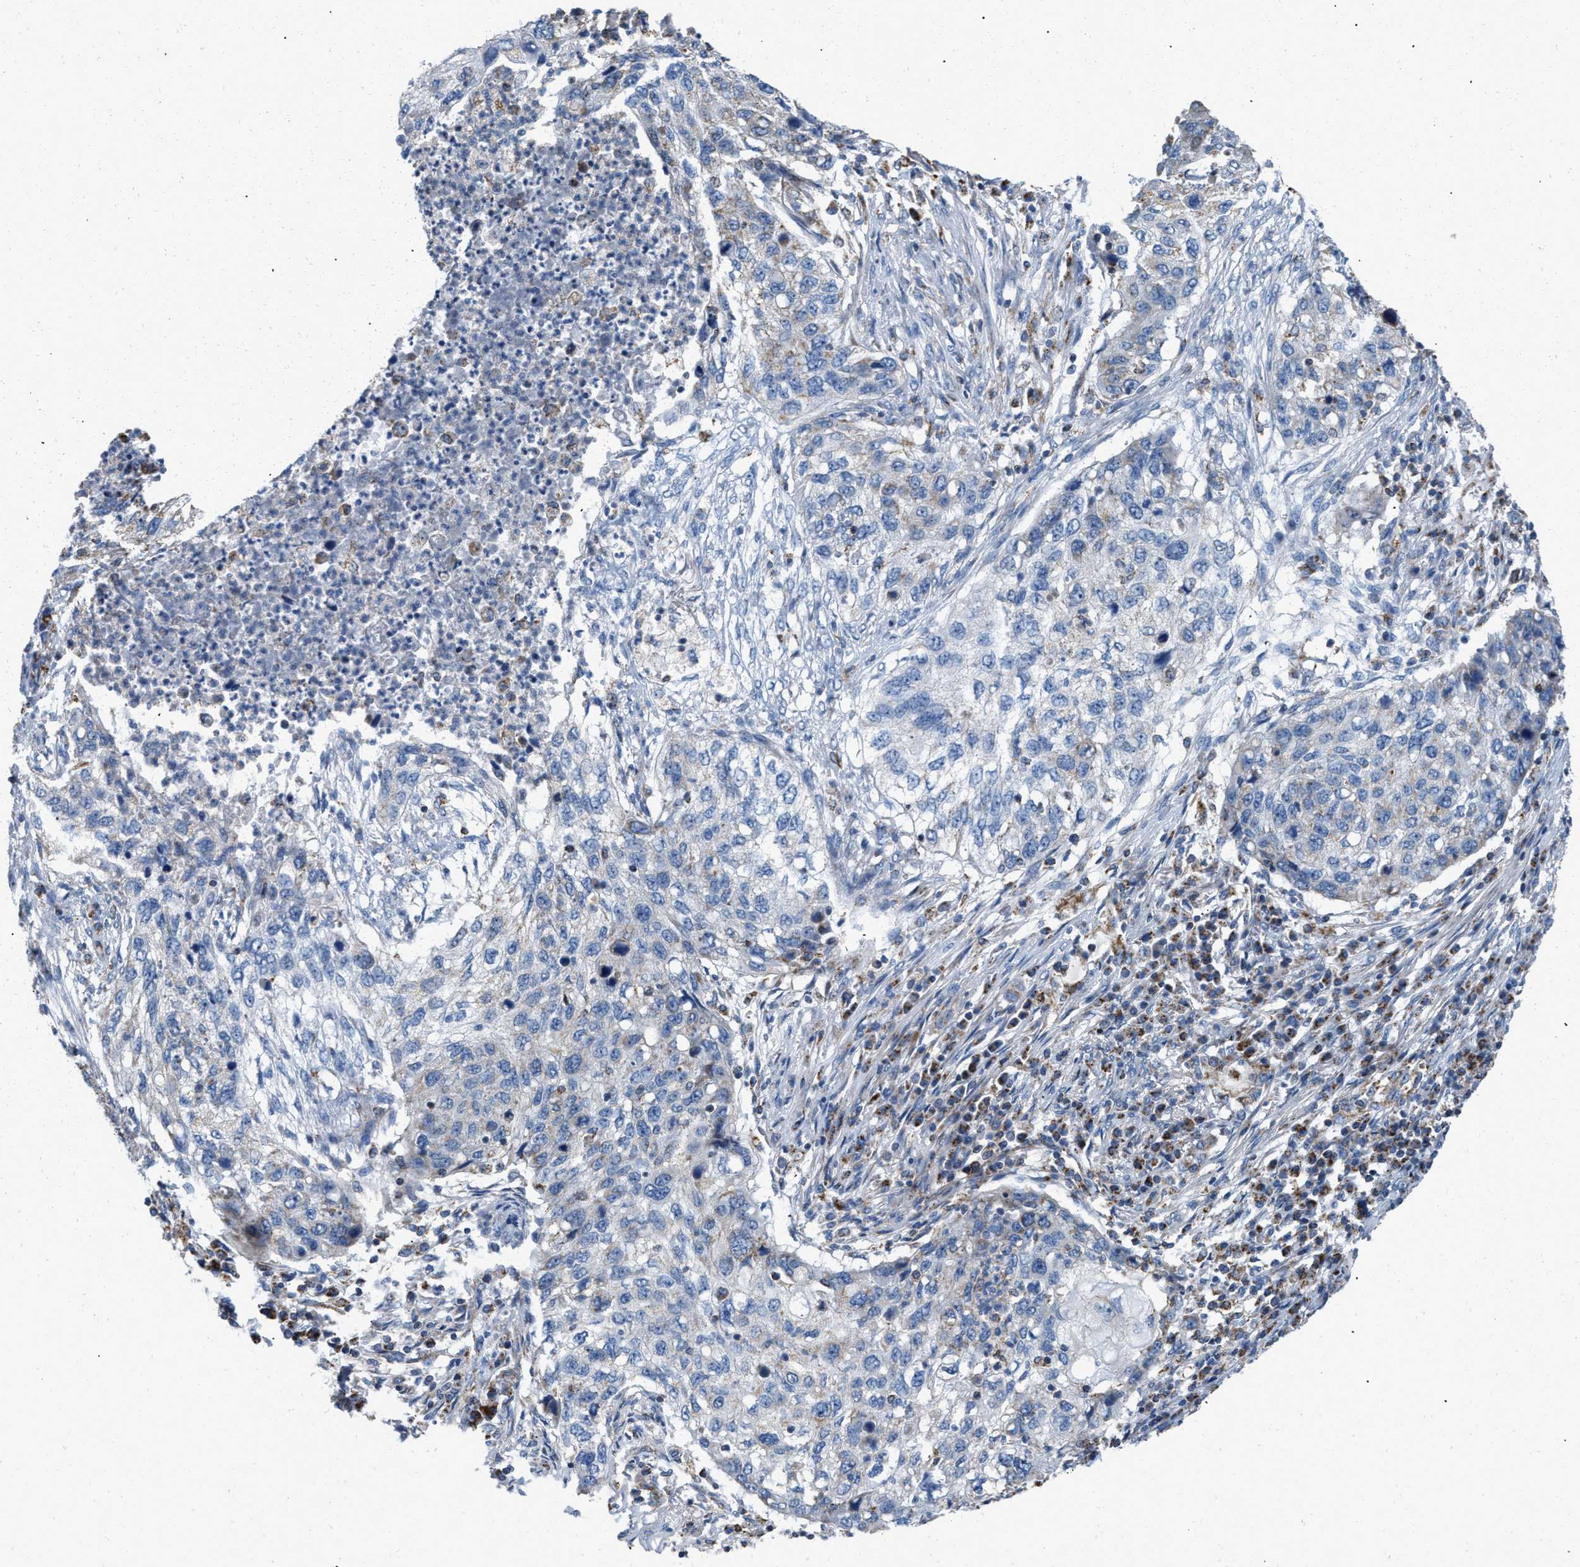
{"staining": {"intensity": "negative", "quantity": "none", "location": "none"}, "tissue": "lung cancer", "cell_type": "Tumor cells", "image_type": "cancer", "snomed": [{"axis": "morphology", "description": "Squamous cell carcinoma, NOS"}, {"axis": "topography", "description": "Lung"}], "caption": "The IHC histopathology image has no significant staining in tumor cells of lung cancer (squamous cell carcinoma) tissue. Brightfield microscopy of IHC stained with DAB (3,3'-diaminobenzidine) (brown) and hematoxylin (blue), captured at high magnification.", "gene": "GRB10", "patient": {"sex": "female", "age": 63}}